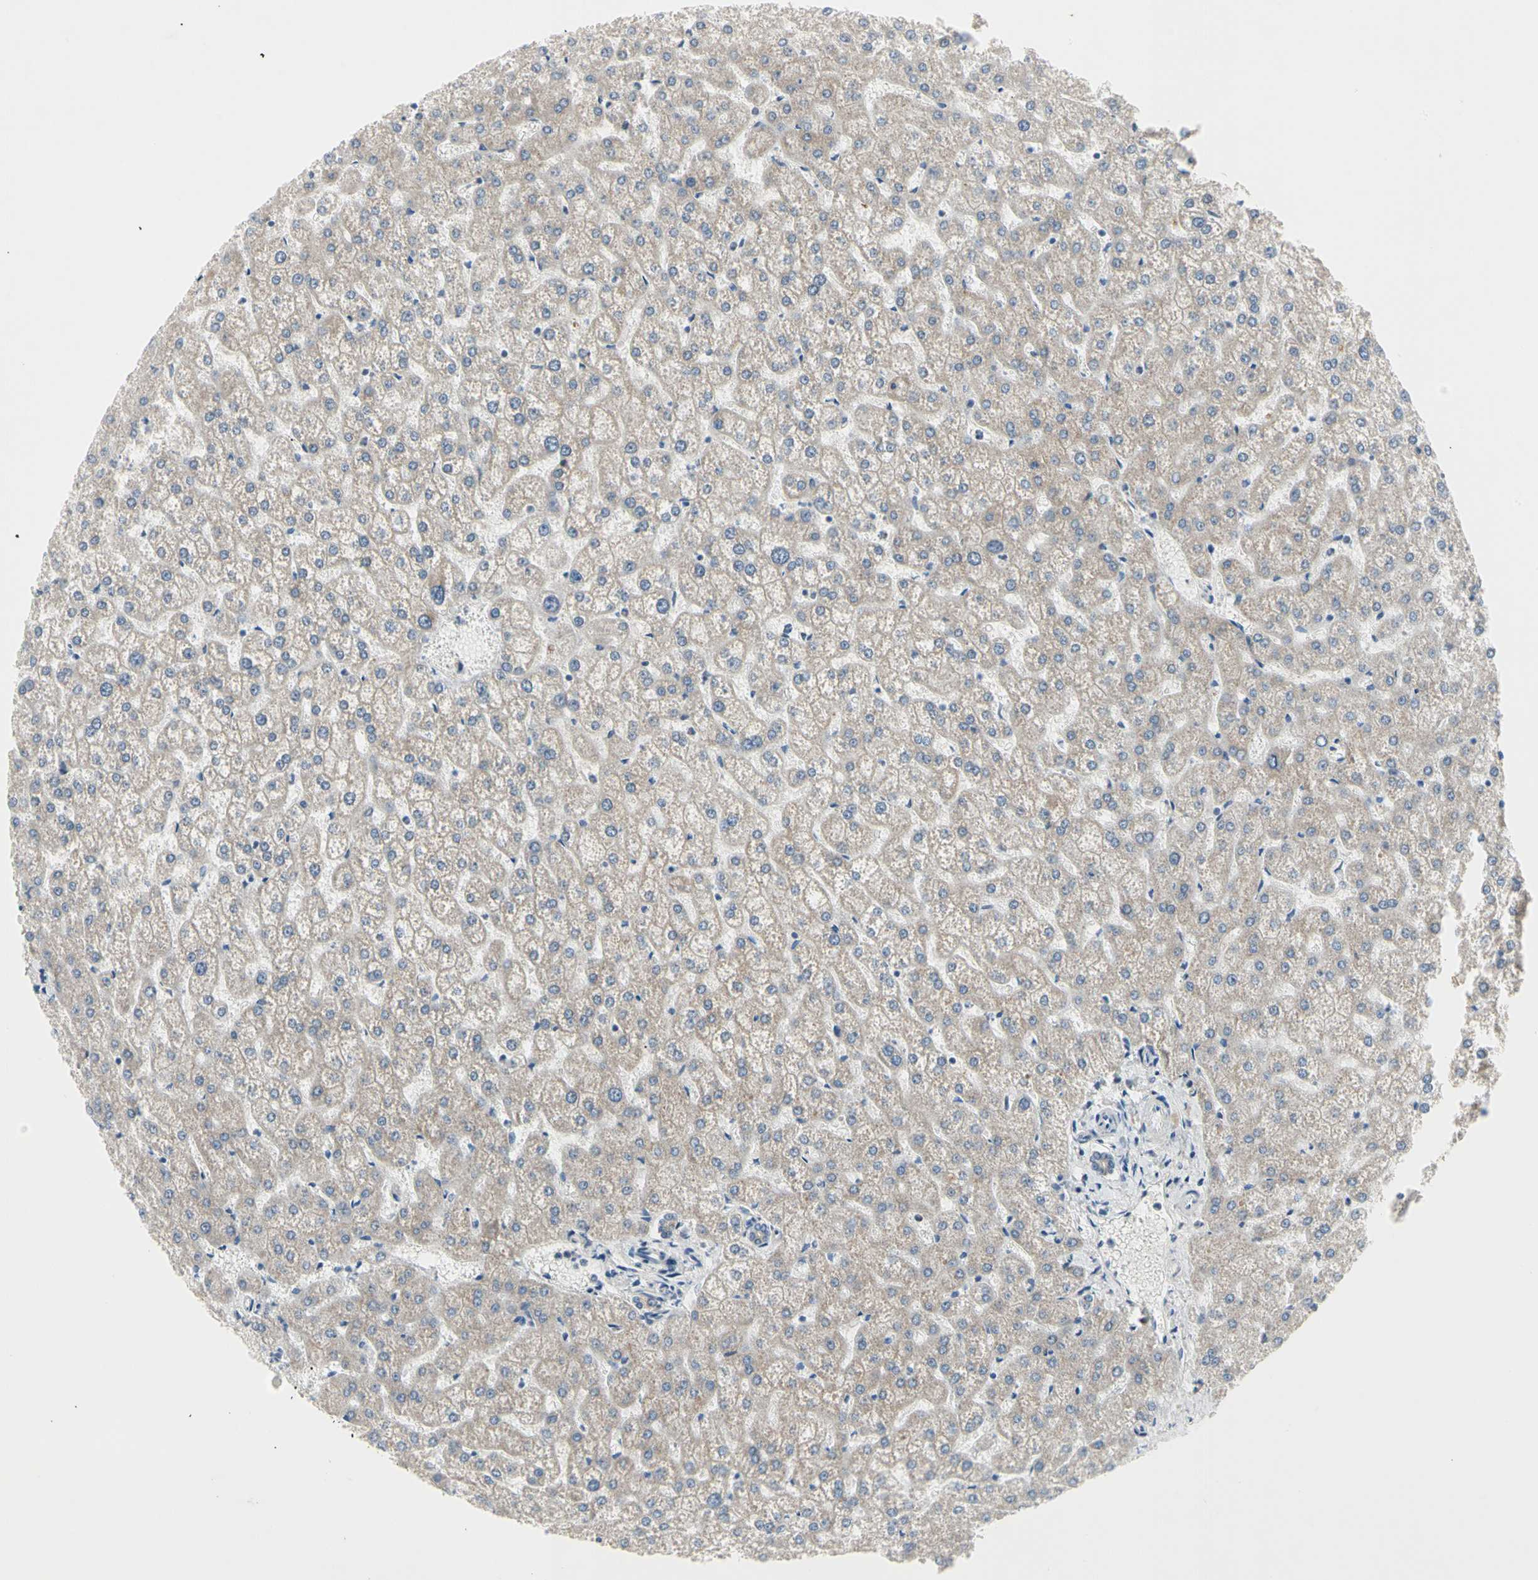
{"staining": {"intensity": "weak", "quantity": ">75%", "location": "cytoplasmic/membranous"}, "tissue": "liver", "cell_type": "Cholangiocytes", "image_type": "normal", "snomed": [{"axis": "morphology", "description": "Normal tissue, NOS"}, {"axis": "topography", "description": "Liver"}], "caption": "Protein analysis of normal liver shows weak cytoplasmic/membranous positivity in approximately >75% of cholangiocytes.", "gene": "MARK1", "patient": {"sex": "female", "age": 32}}